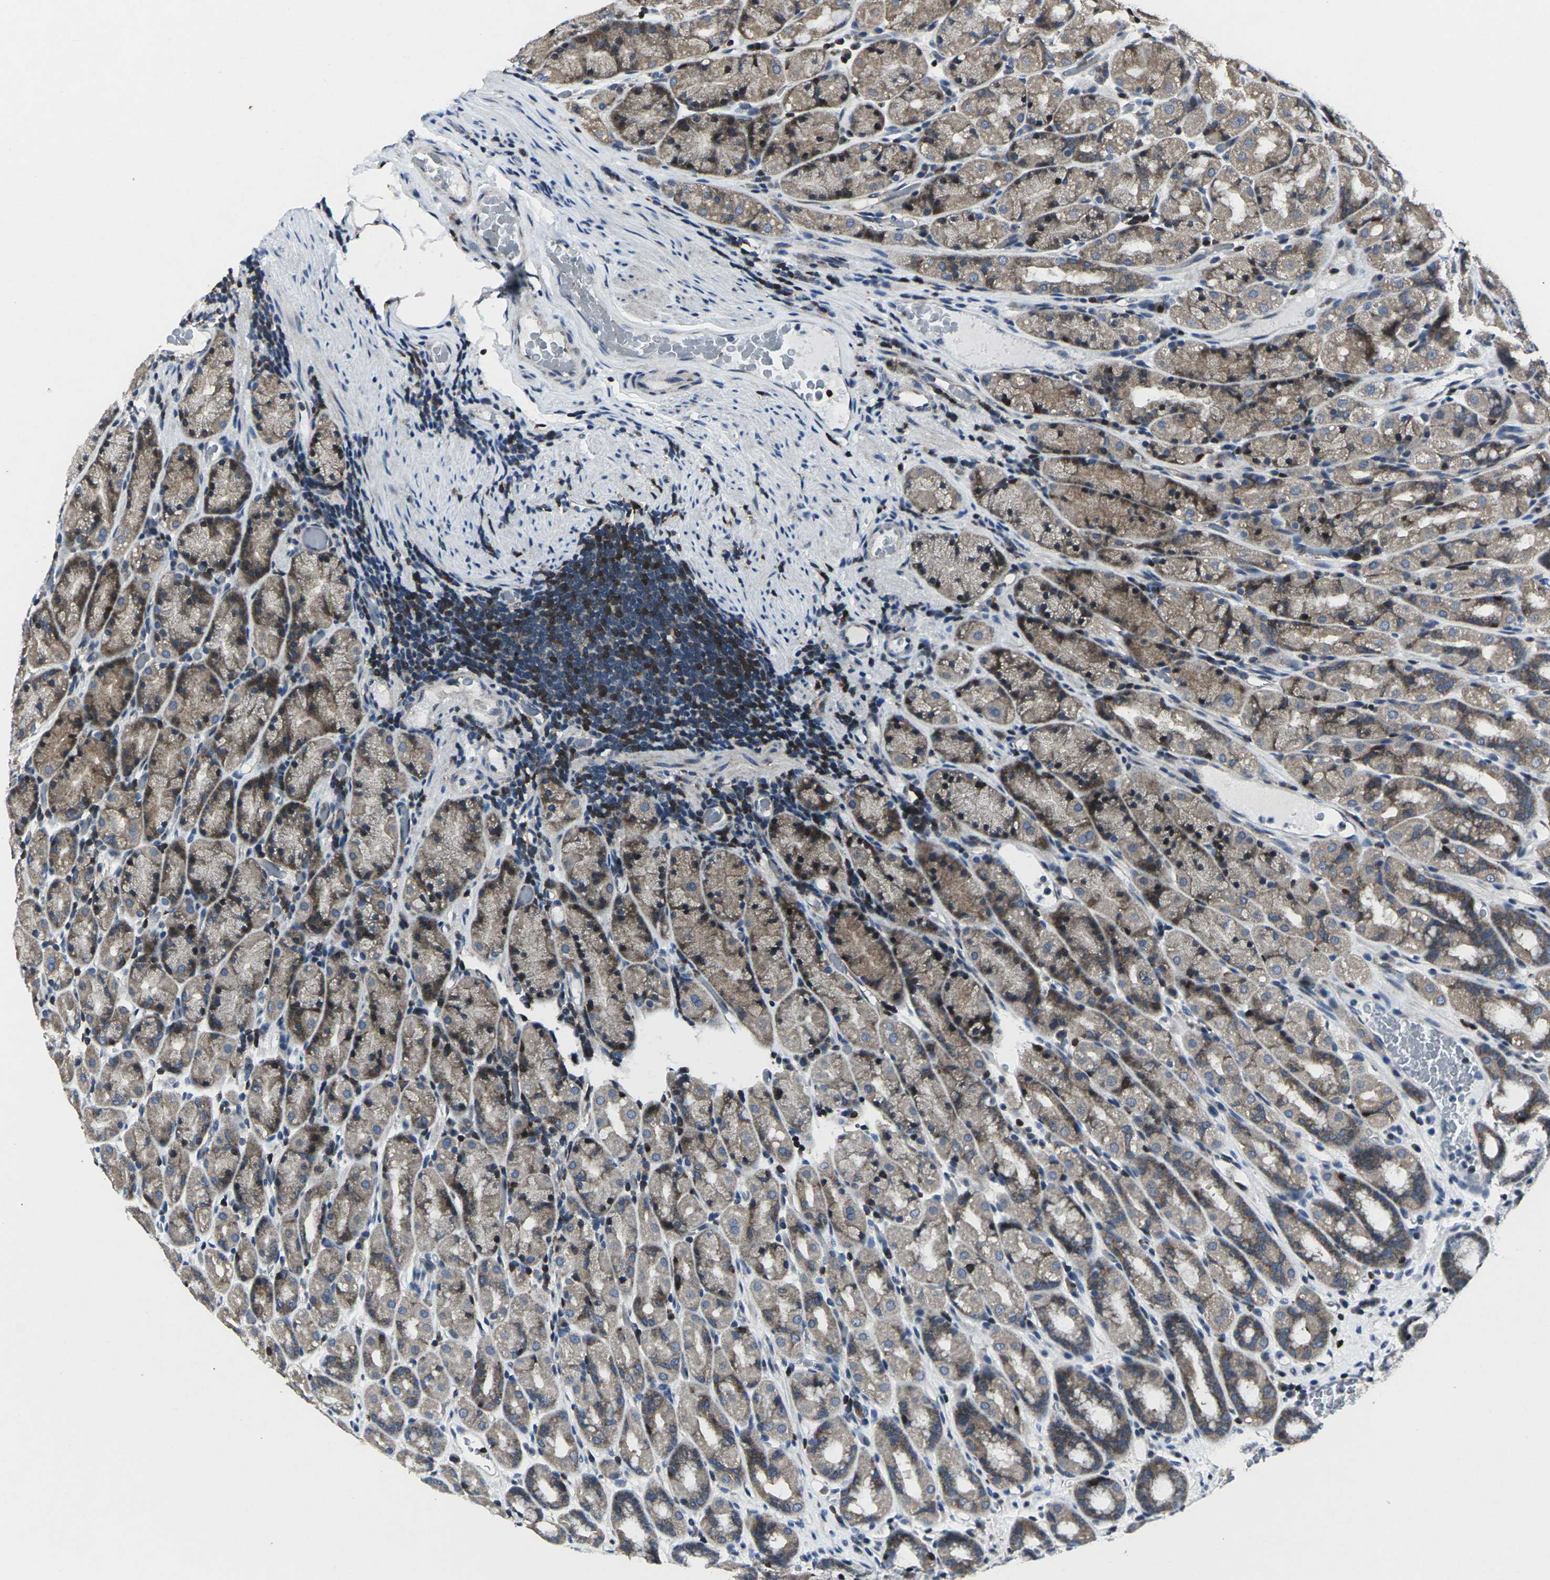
{"staining": {"intensity": "moderate", "quantity": ">75%", "location": "cytoplasmic/membranous,nuclear"}, "tissue": "stomach", "cell_type": "Glandular cells", "image_type": "normal", "snomed": [{"axis": "morphology", "description": "Normal tissue, NOS"}, {"axis": "topography", "description": "Stomach, upper"}], "caption": "Immunohistochemical staining of normal stomach exhibits >75% levels of moderate cytoplasmic/membranous,nuclear protein expression in approximately >75% of glandular cells.", "gene": "STAT4", "patient": {"sex": "male", "age": 68}}